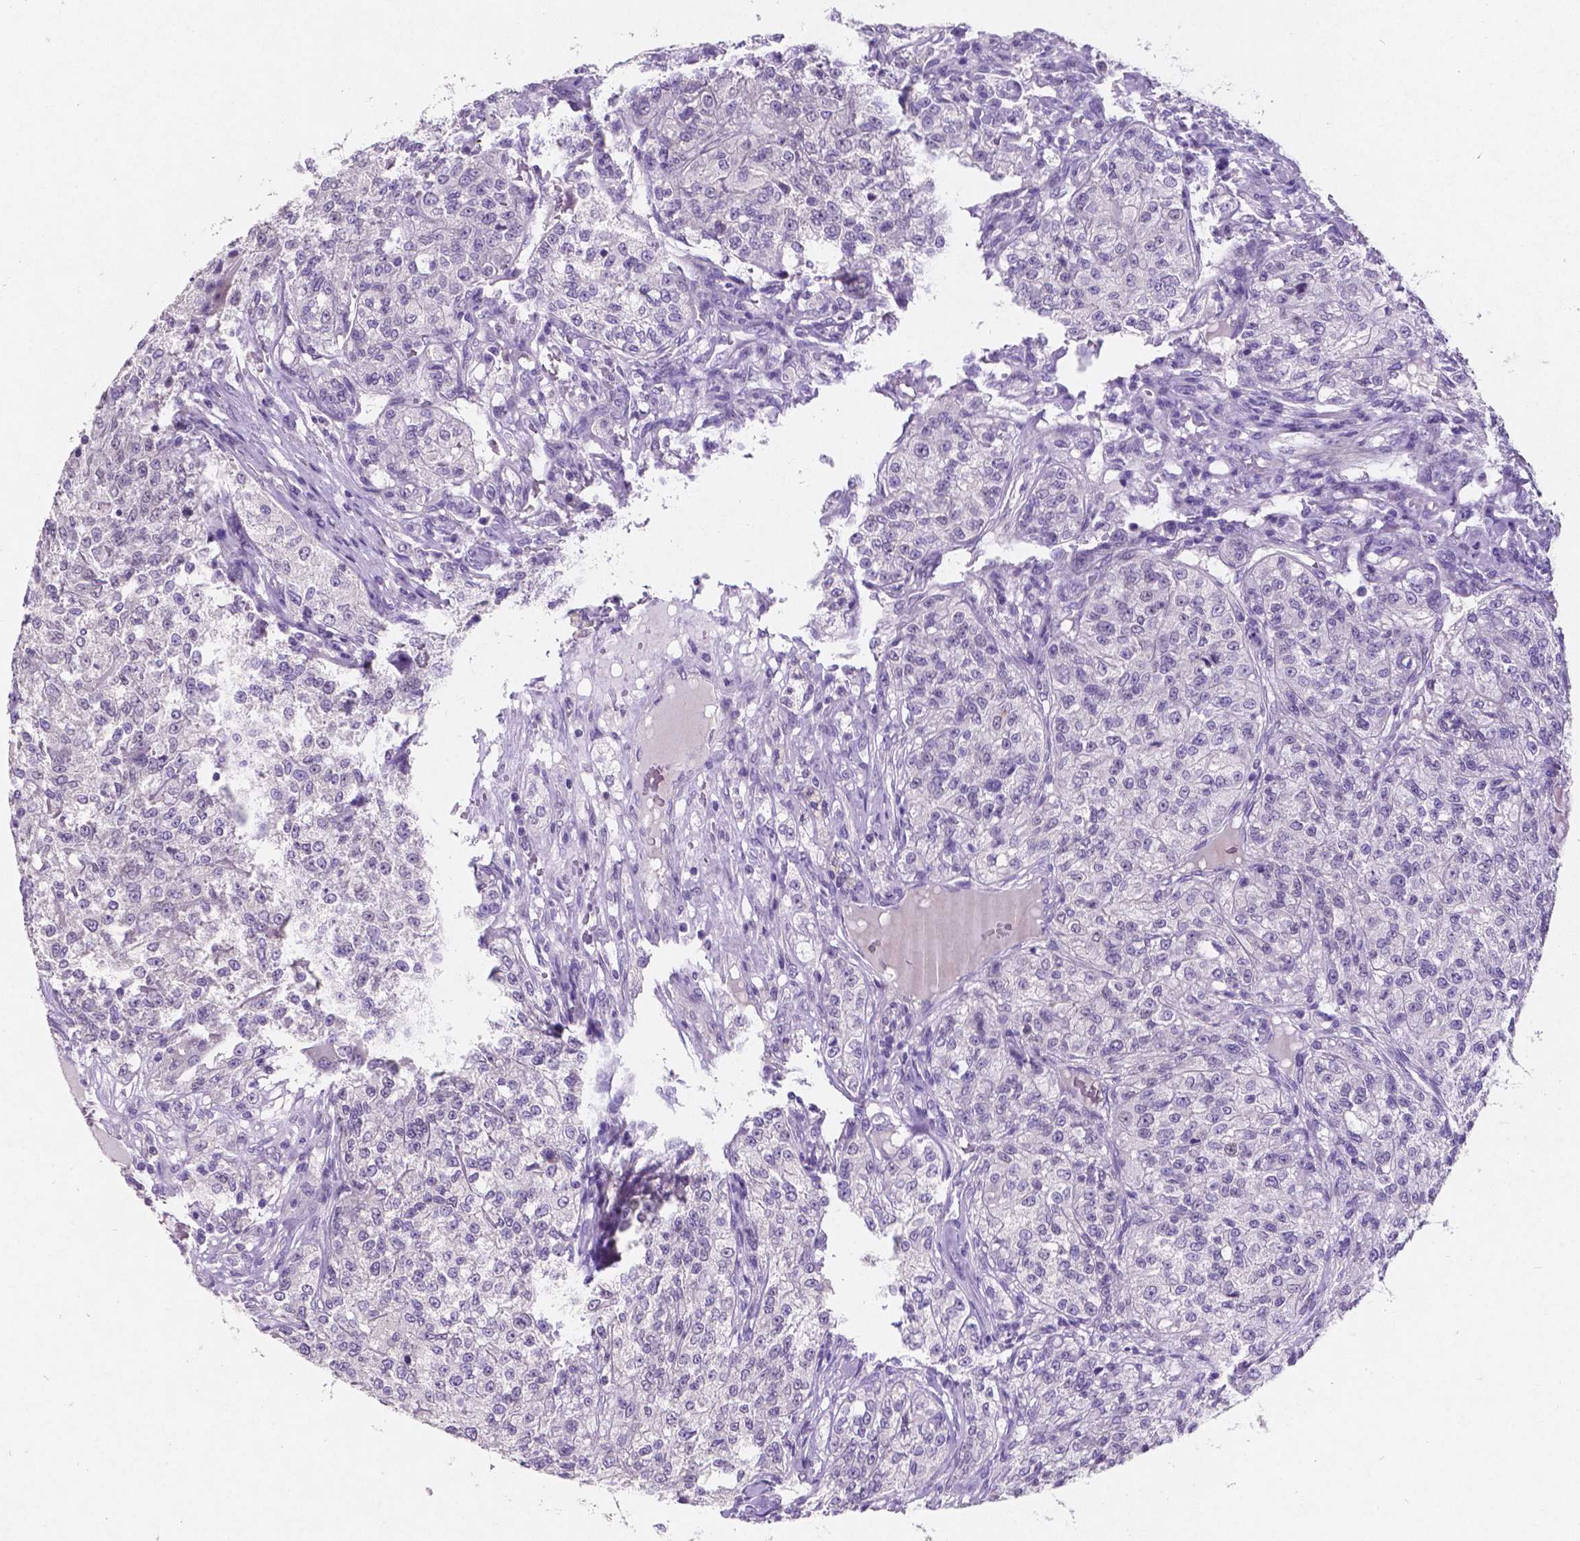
{"staining": {"intensity": "negative", "quantity": "none", "location": "none"}, "tissue": "renal cancer", "cell_type": "Tumor cells", "image_type": "cancer", "snomed": [{"axis": "morphology", "description": "Adenocarcinoma, NOS"}, {"axis": "topography", "description": "Kidney"}], "caption": "This is an immunohistochemistry image of renal cancer (adenocarcinoma). There is no positivity in tumor cells.", "gene": "SATB2", "patient": {"sex": "female", "age": 63}}